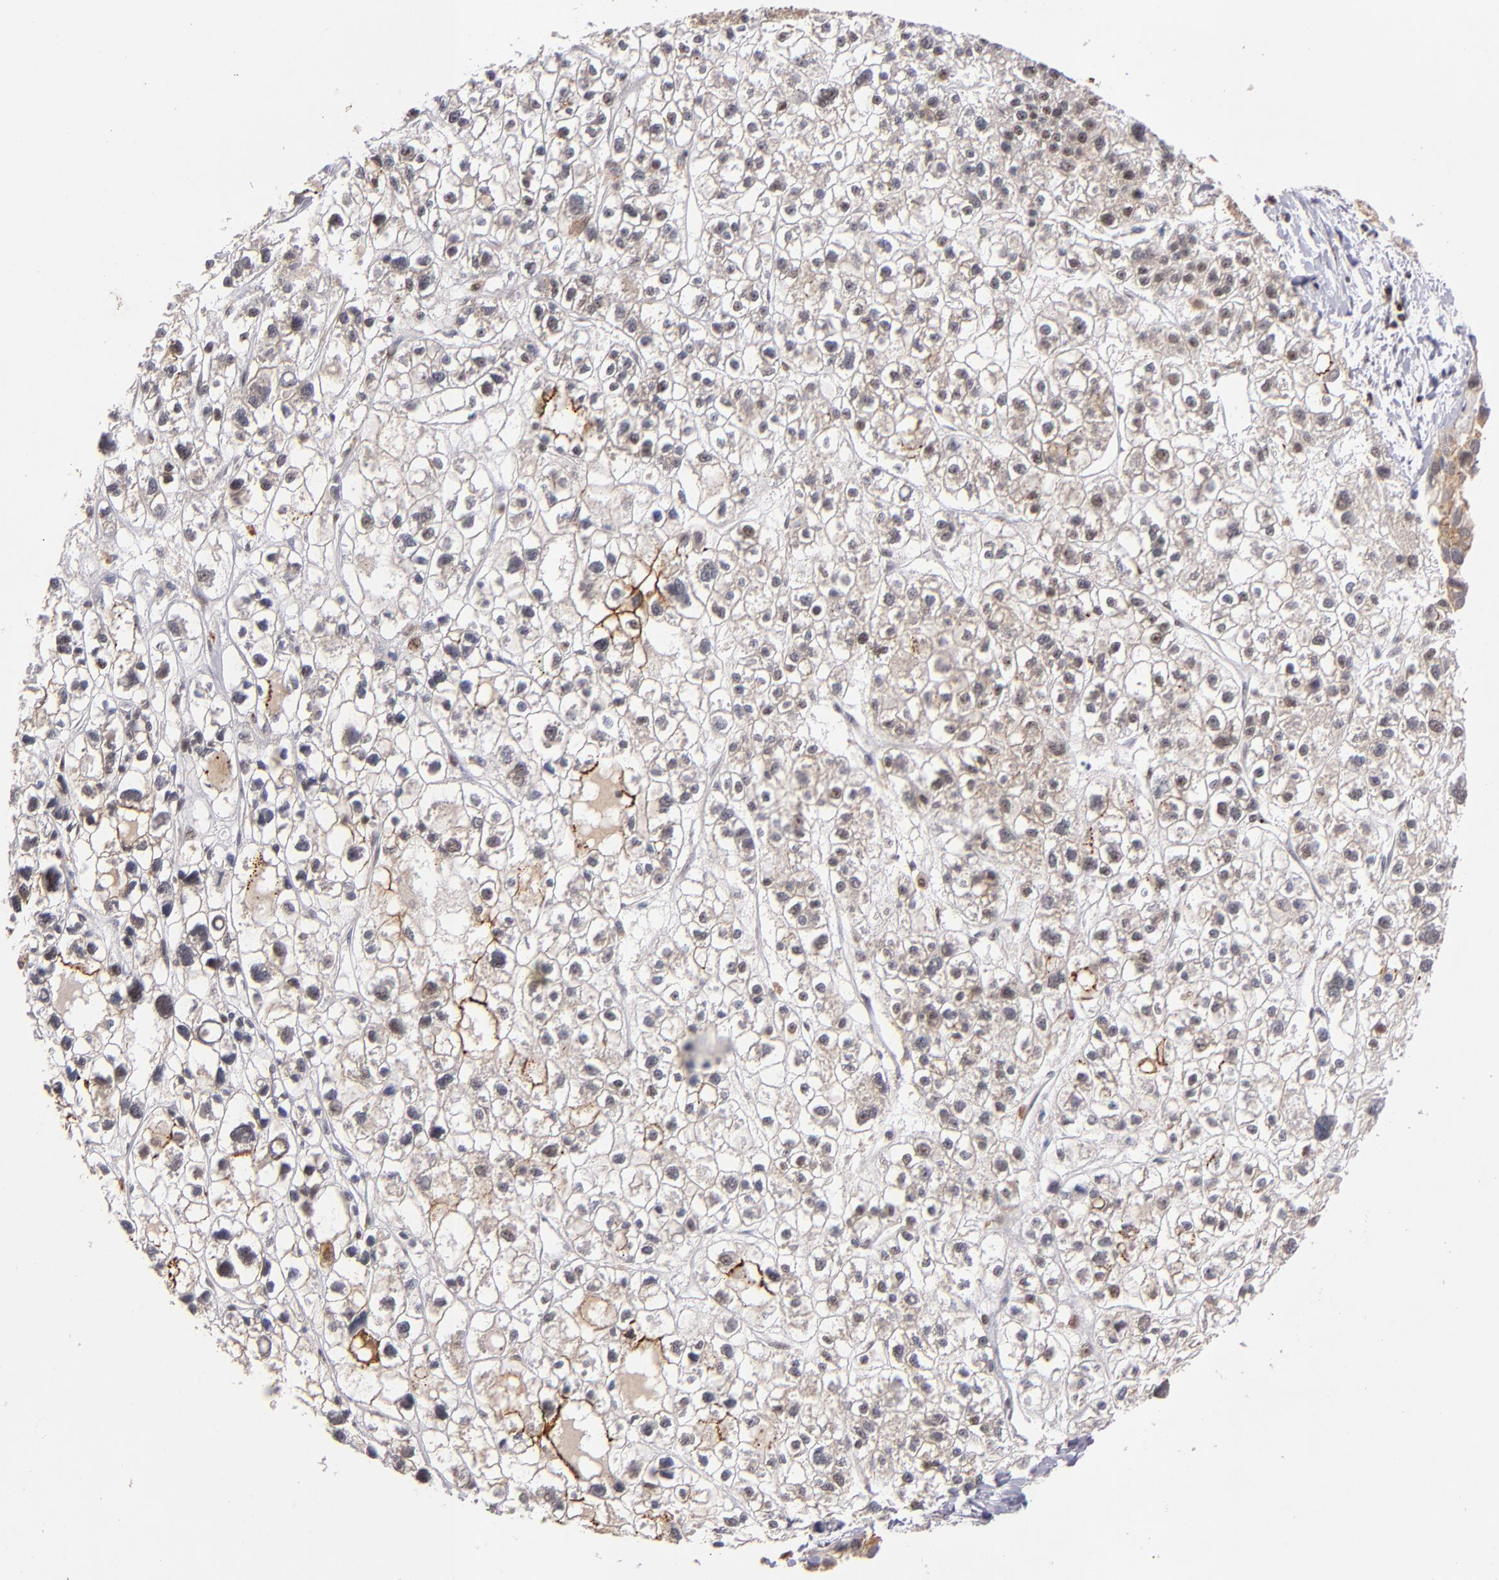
{"staining": {"intensity": "moderate", "quantity": "<25%", "location": "cytoplasmic/membranous"}, "tissue": "liver cancer", "cell_type": "Tumor cells", "image_type": "cancer", "snomed": [{"axis": "morphology", "description": "Carcinoma, Hepatocellular, NOS"}, {"axis": "topography", "description": "Liver"}], "caption": "A micrograph showing moderate cytoplasmic/membranous expression in about <25% of tumor cells in liver hepatocellular carcinoma, as visualized by brown immunohistochemical staining.", "gene": "PCNX4", "patient": {"sex": "female", "age": 85}}